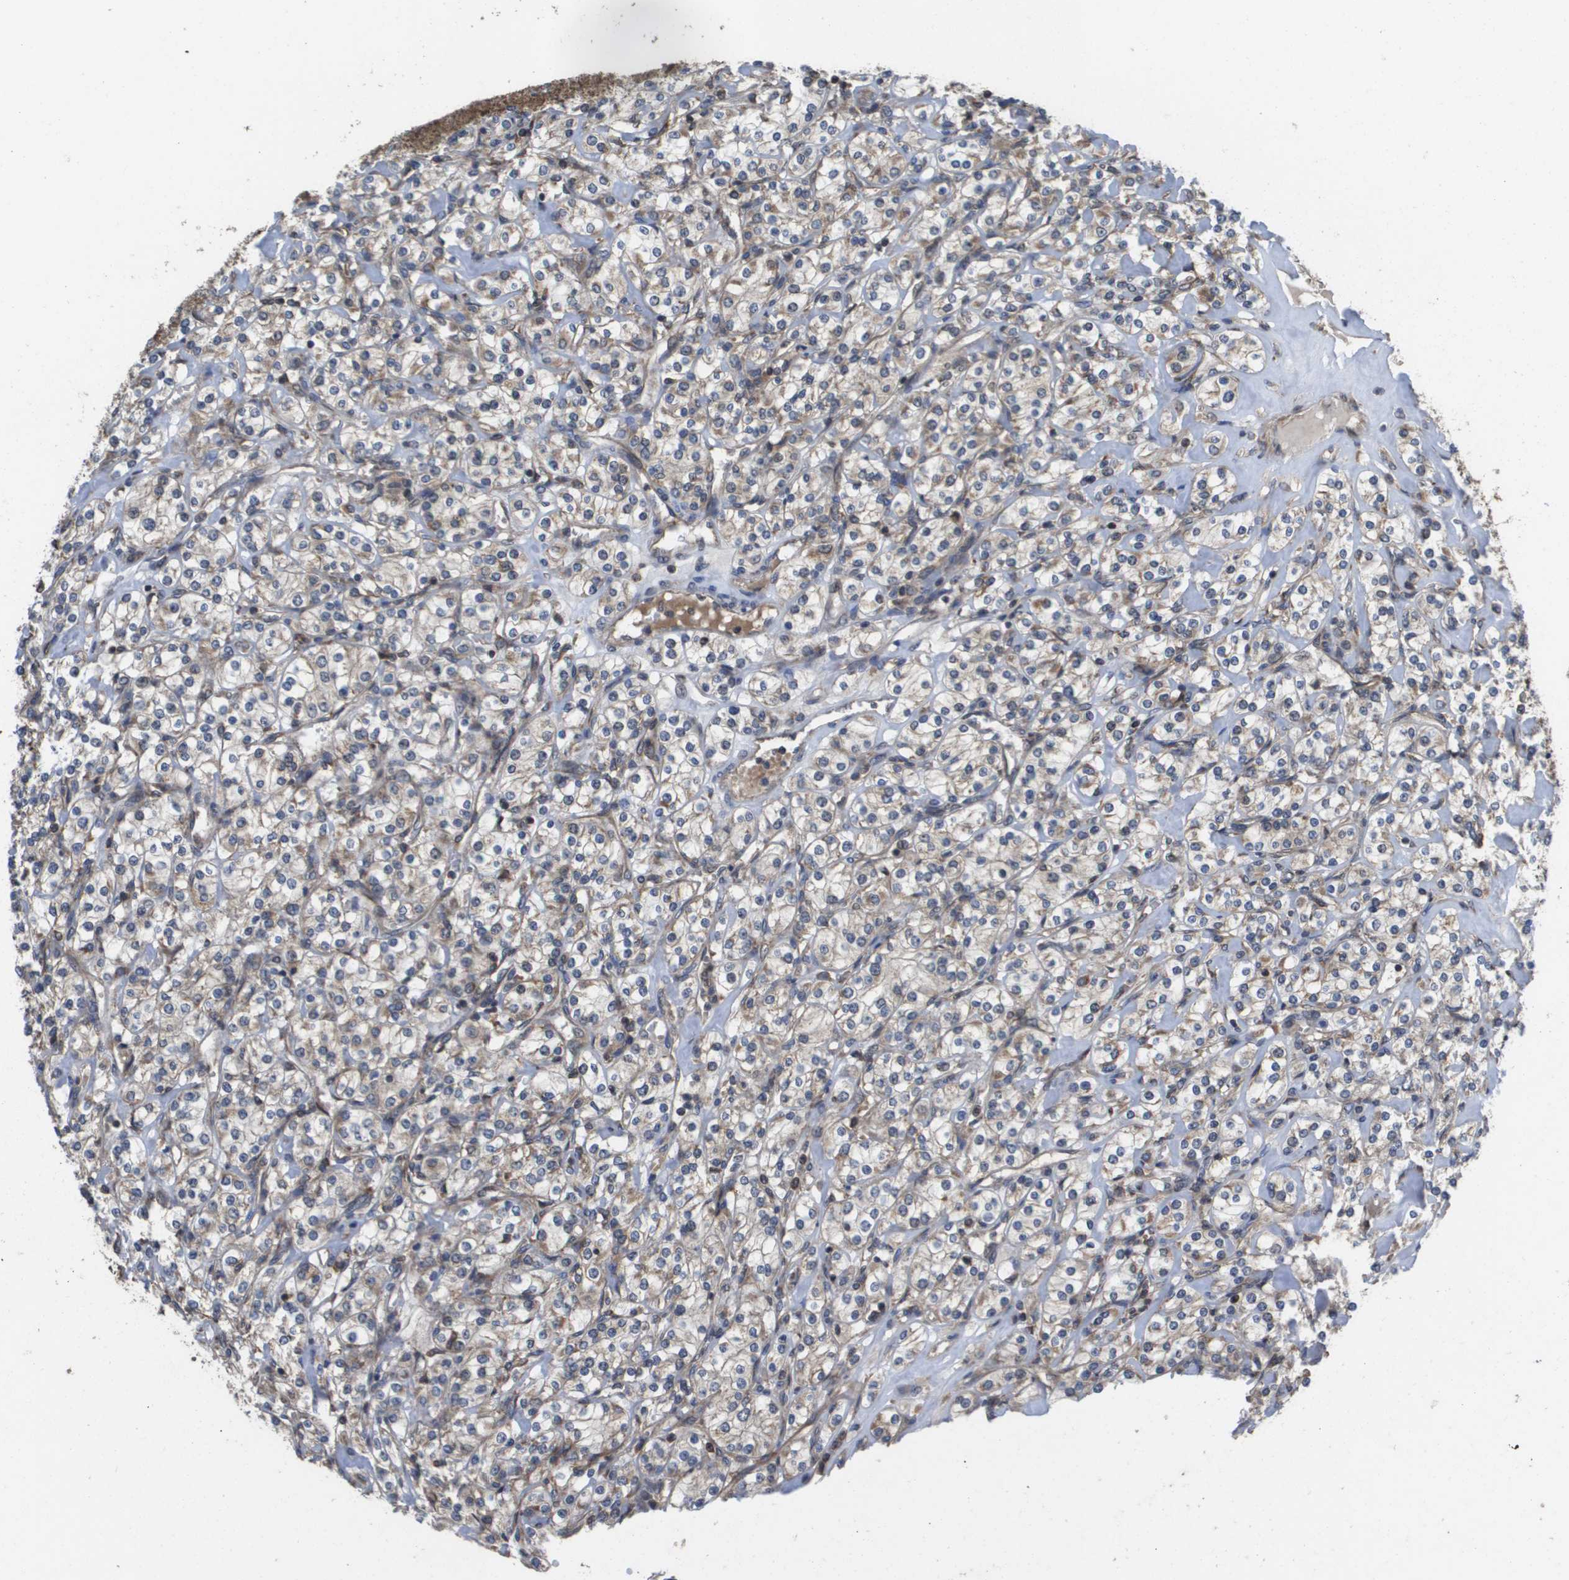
{"staining": {"intensity": "weak", "quantity": "25%-75%", "location": "cytoplasmic/membranous"}, "tissue": "renal cancer", "cell_type": "Tumor cells", "image_type": "cancer", "snomed": [{"axis": "morphology", "description": "Adenocarcinoma, NOS"}, {"axis": "topography", "description": "Kidney"}], "caption": "An image of renal cancer stained for a protein exhibits weak cytoplasmic/membranous brown staining in tumor cells. Using DAB (3,3'-diaminobenzidine) (brown) and hematoxylin (blue) stains, captured at high magnification using brightfield microscopy.", "gene": "RBM38", "patient": {"sex": "male", "age": 77}}